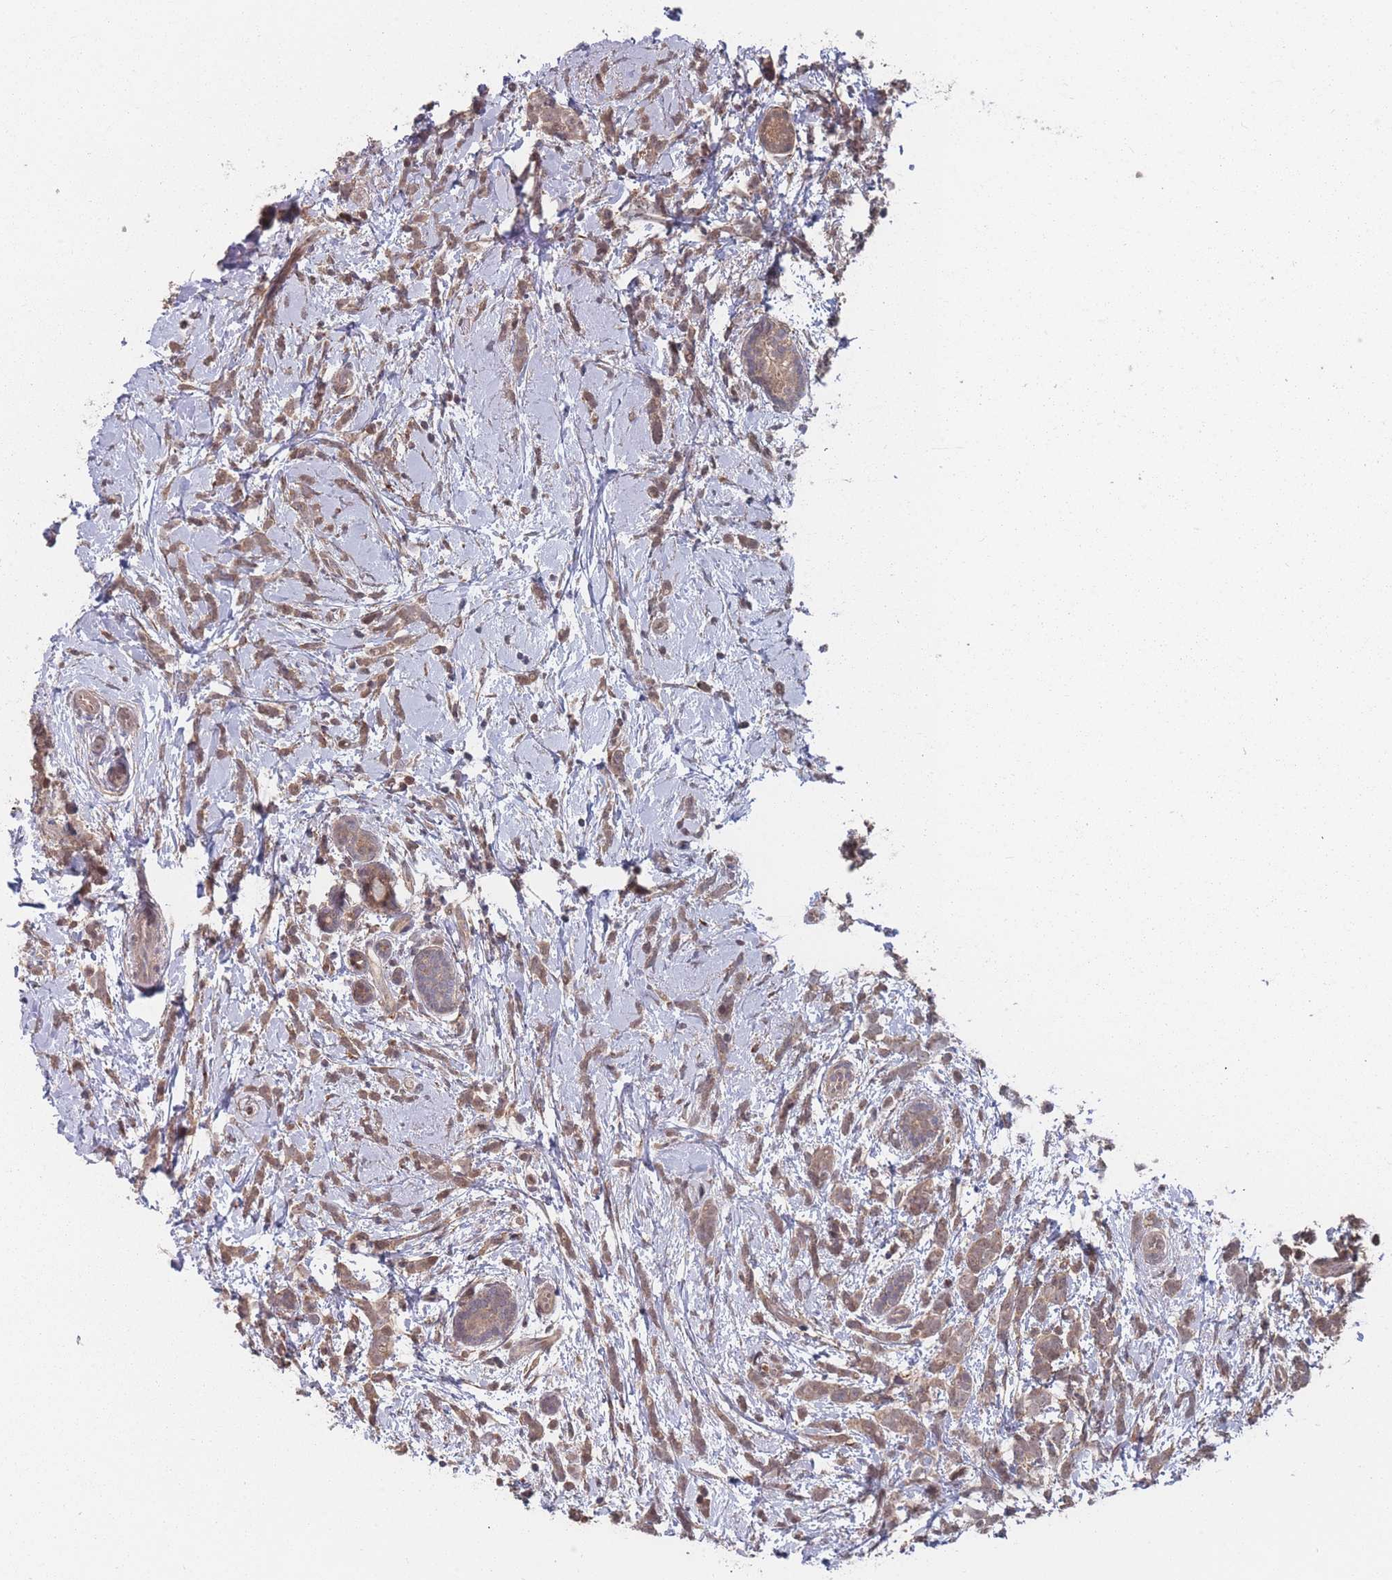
{"staining": {"intensity": "moderate", "quantity": ">75%", "location": "cytoplasmic/membranous"}, "tissue": "breast cancer", "cell_type": "Tumor cells", "image_type": "cancer", "snomed": [{"axis": "morphology", "description": "Lobular carcinoma"}, {"axis": "topography", "description": "Breast"}], "caption": "Immunohistochemistry (DAB (3,3'-diaminobenzidine)) staining of human breast cancer (lobular carcinoma) exhibits moderate cytoplasmic/membranous protein expression in about >75% of tumor cells.", "gene": "CNTRL", "patient": {"sex": "female", "age": 58}}